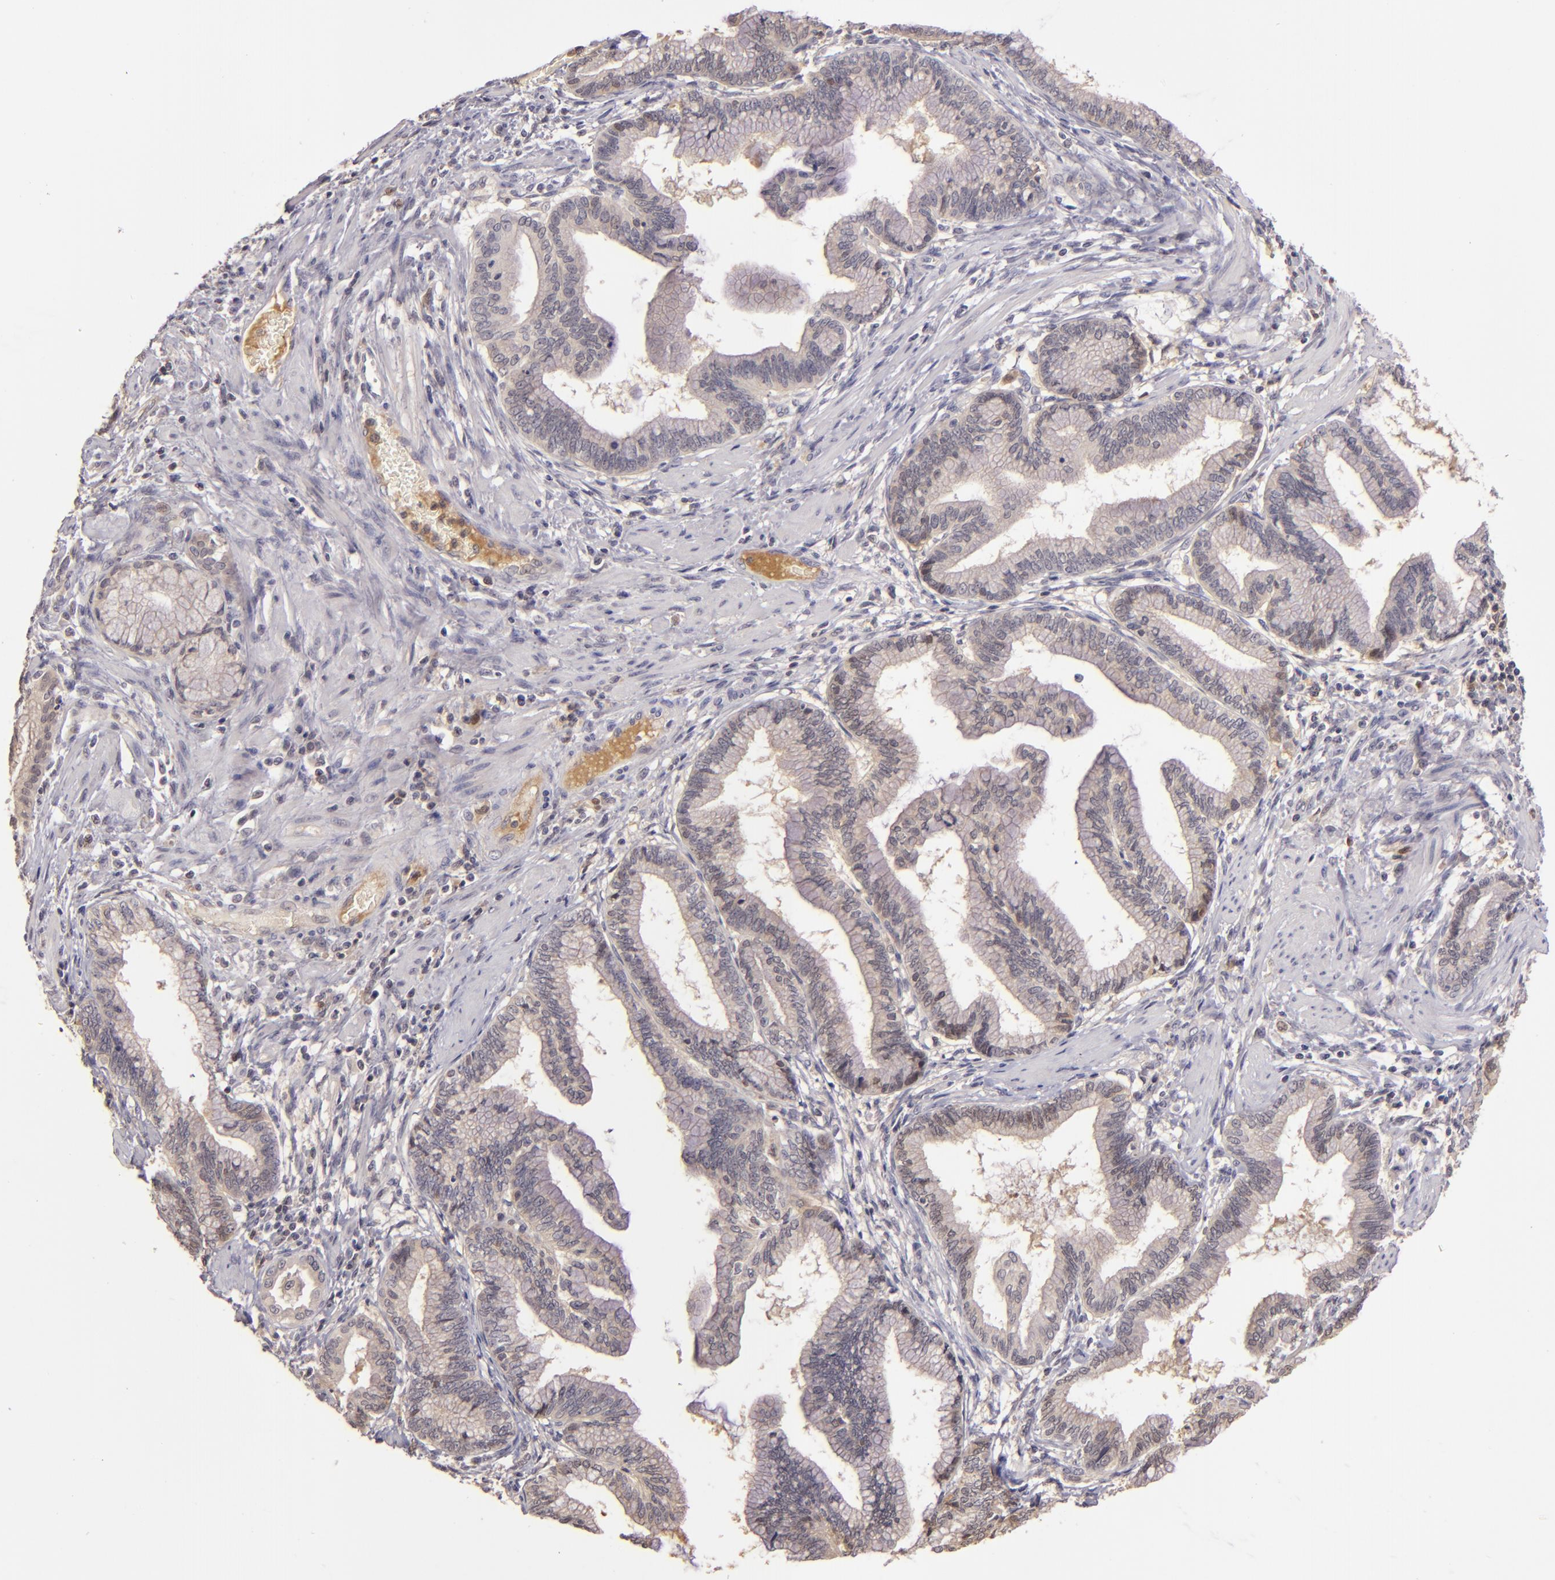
{"staining": {"intensity": "weak", "quantity": ">75%", "location": "cytoplasmic/membranous"}, "tissue": "pancreatic cancer", "cell_type": "Tumor cells", "image_type": "cancer", "snomed": [{"axis": "morphology", "description": "Adenocarcinoma, NOS"}, {"axis": "topography", "description": "Pancreas"}], "caption": "Immunohistochemistry (IHC) of adenocarcinoma (pancreatic) exhibits low levels of weak cytoplasmic/membranous positivity in approximately >75% of tumor cells.", "gene": "LRG1", "patient": {"sex": "female", "age": 64}}